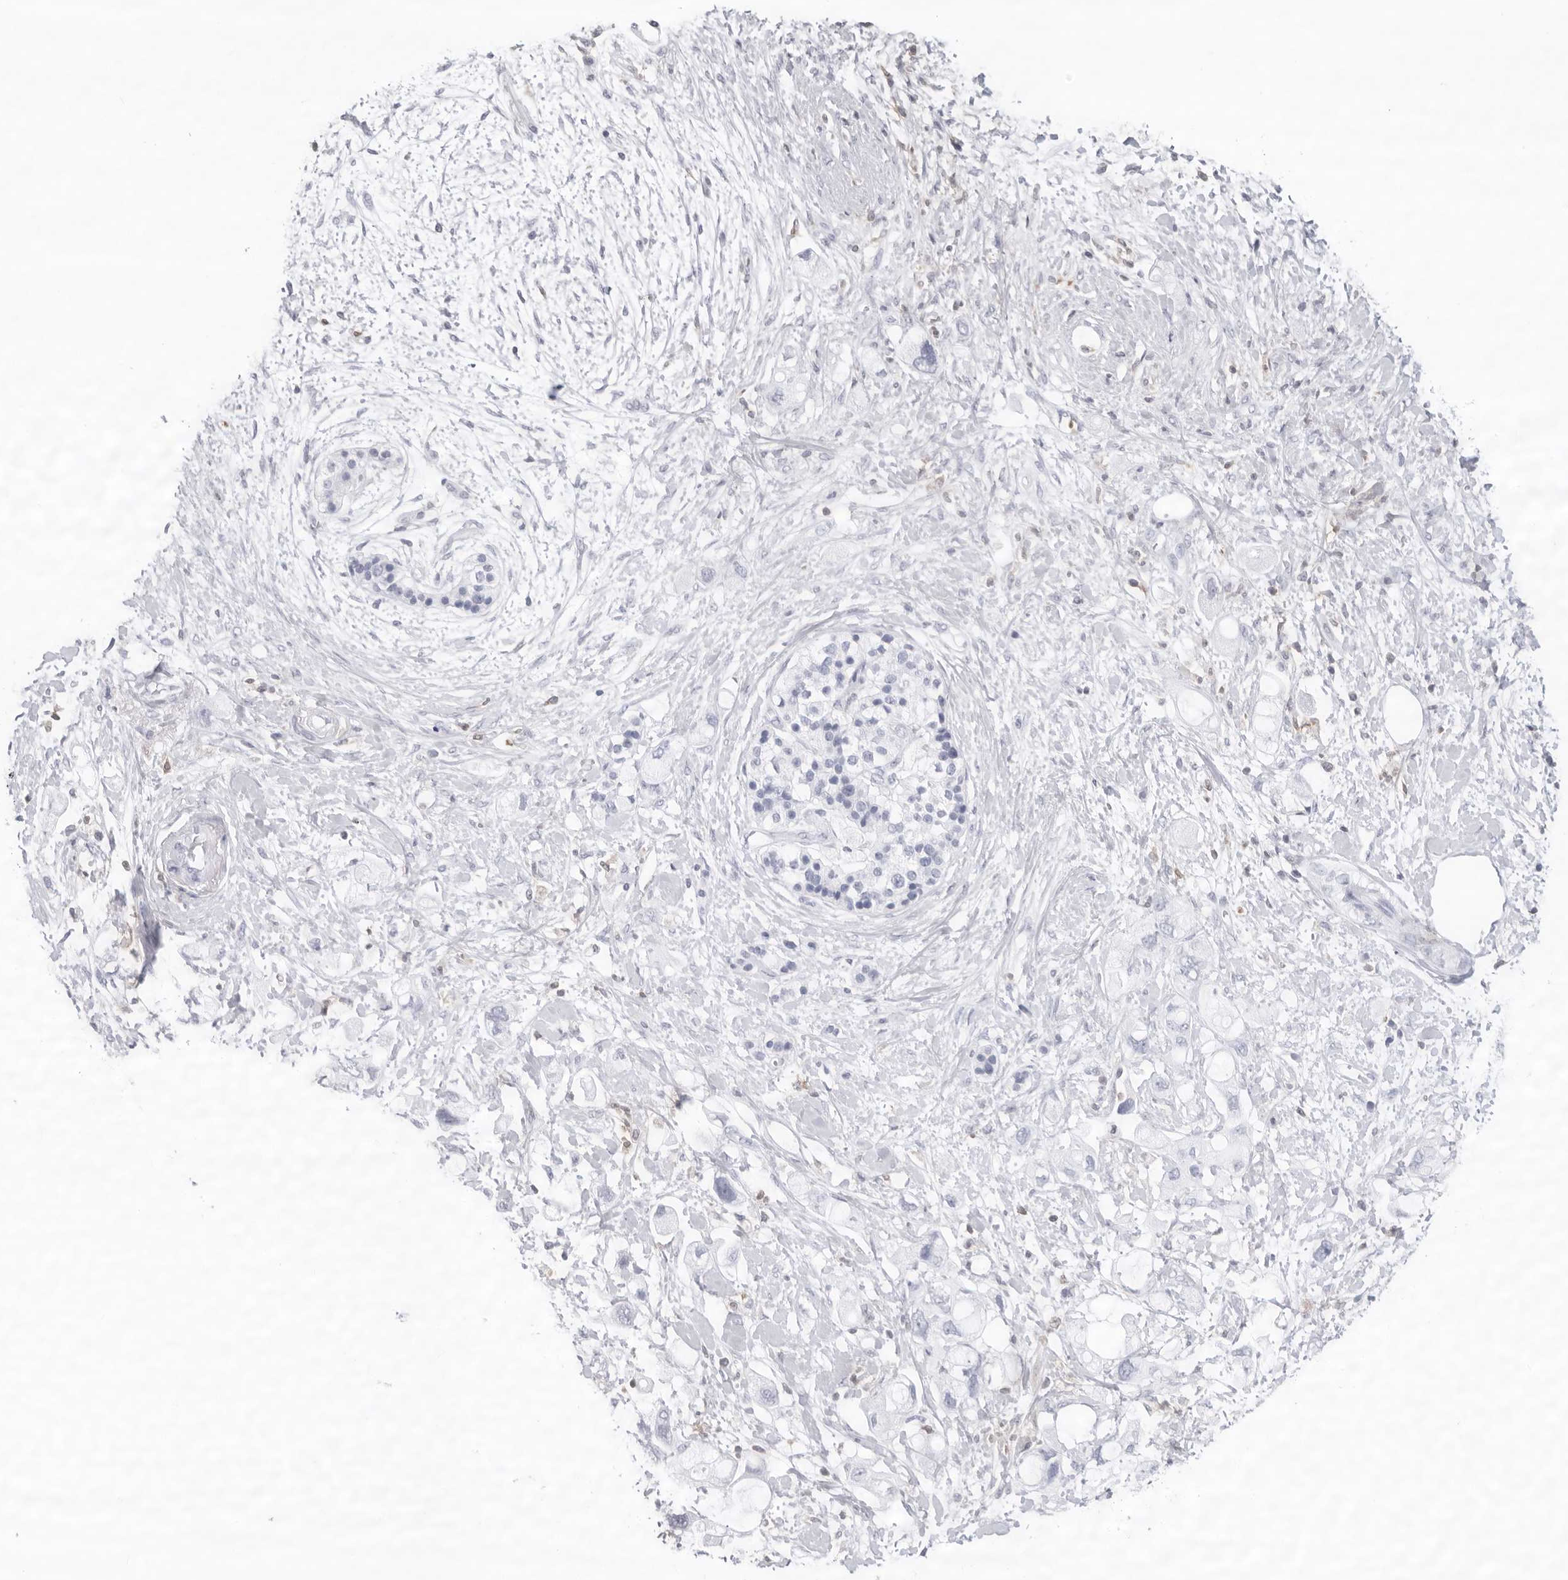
{"staining": {"intensity": "negative", "quantity": "none", "location": "none"}, "tissue": "pancreatic cancer", "cell_type": "Tumor cells", "image_type": "cancer", "snomed": [{"axis": "morphology", "description": "Adenocarcinoma, NOS"}, {"axis": "topography", "description": "Pancreas"}], "caption": "Pancreatic cancer was stained to show a protein in brown. There is no significant positivity in tumor cells.", "gene": "FMNL1", "patient": {"sex": "female", "age": 56}}